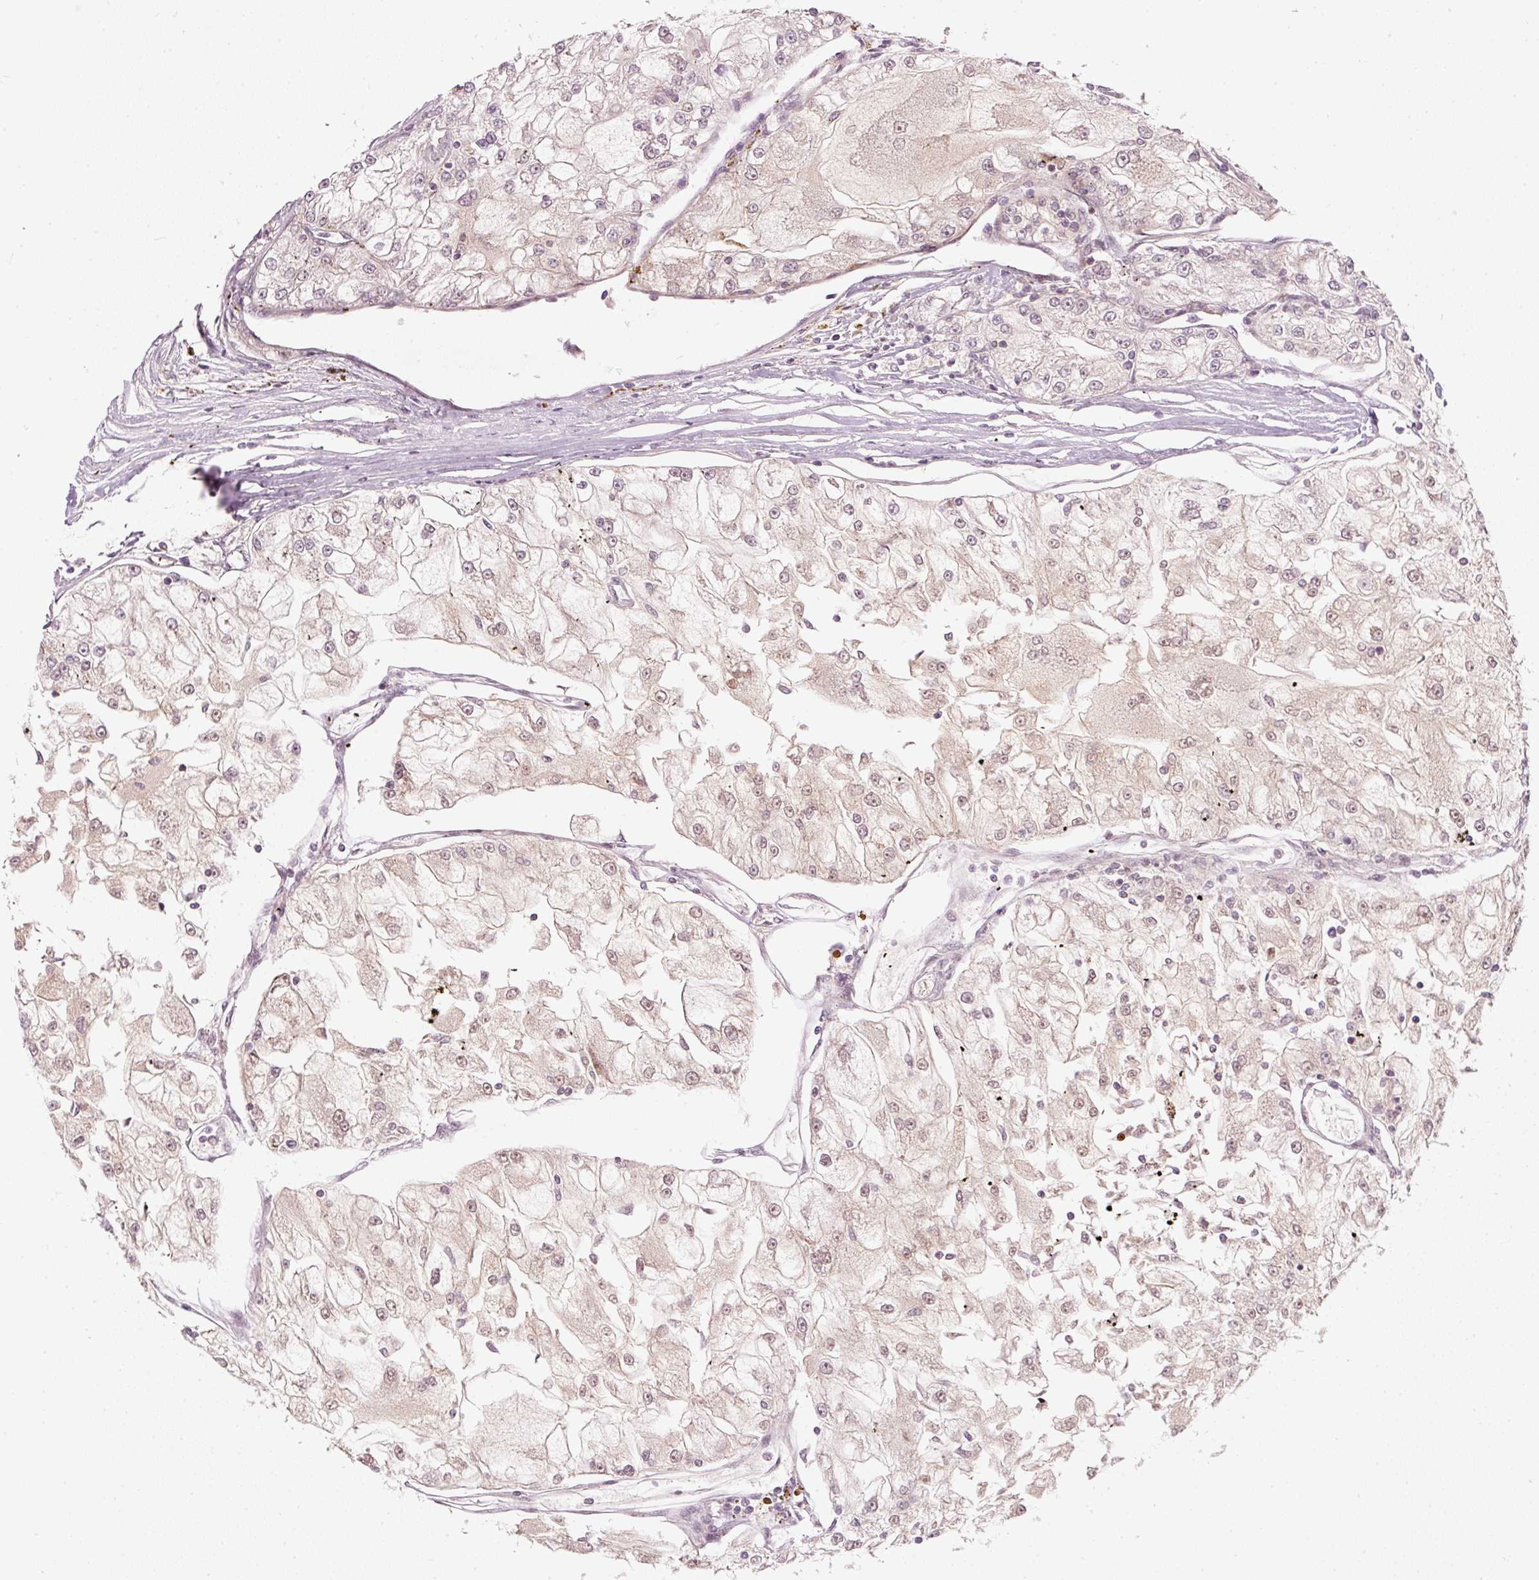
{"staining": {"intensity": "moderate", "quantity": "25%-75%", "location": "nuclear"}, "tissue": "renal cancer", "cell_type": "Tumor cells", "image_type": "cancer", "snomed": [{"axis": "morphology", "description": "Adenocarcinoma, NOS"}, {"axis": "topography", "description": "Kidney"}], "caption": "Adenocarcinoma (renal) stained for a protein (brown) reveals moderate nuclear positive positivity in approximately 25%-75% of tumor cells.", "gene": "THOC6", "patient": {"sex": "female", "age": 72}}